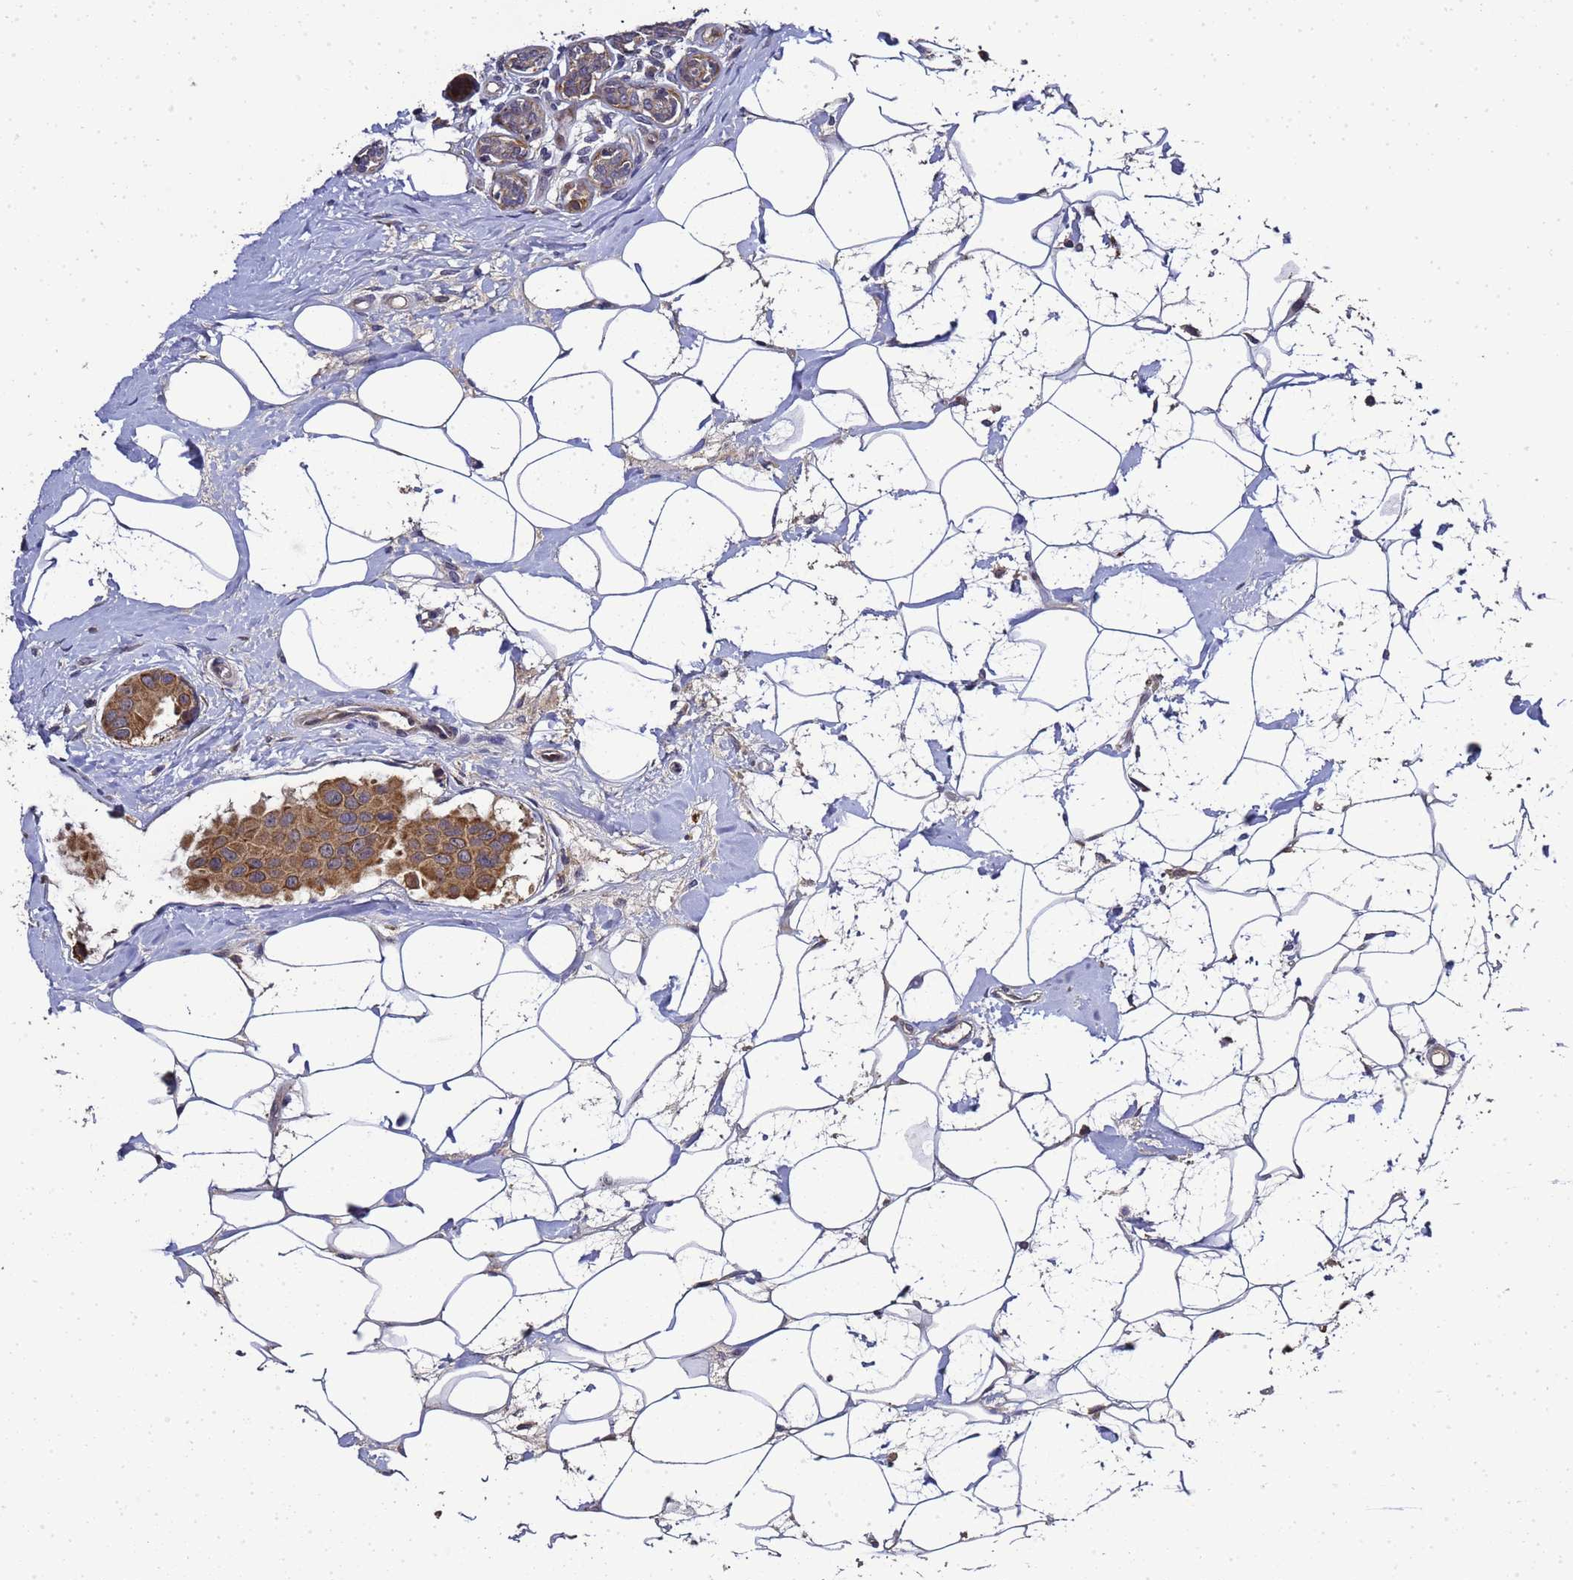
{"staining": {"intensity": "moderate", "quantity": ">75%", "location": "cytoplasmic/membranous"}, "tissue": "breast cancer", "cell_type": "Tumor cells", "image_type": "cancer", "snomed": [{"axis": "morphology", "description": "Normal tissue, NOS"}, {"axis": "morphology", "description": "Duct carcinoma"}, {"axis": "topography", "description": "Breast"}], "caption": "Tumor cells reveal medium levels of moderate cytoplasmic/membranous staining in approximately >75% of cells in breast cancer (invasive ductal carcinoma).", "gene": "LGI4", "patient": {"sex": "female", "age": 39}}